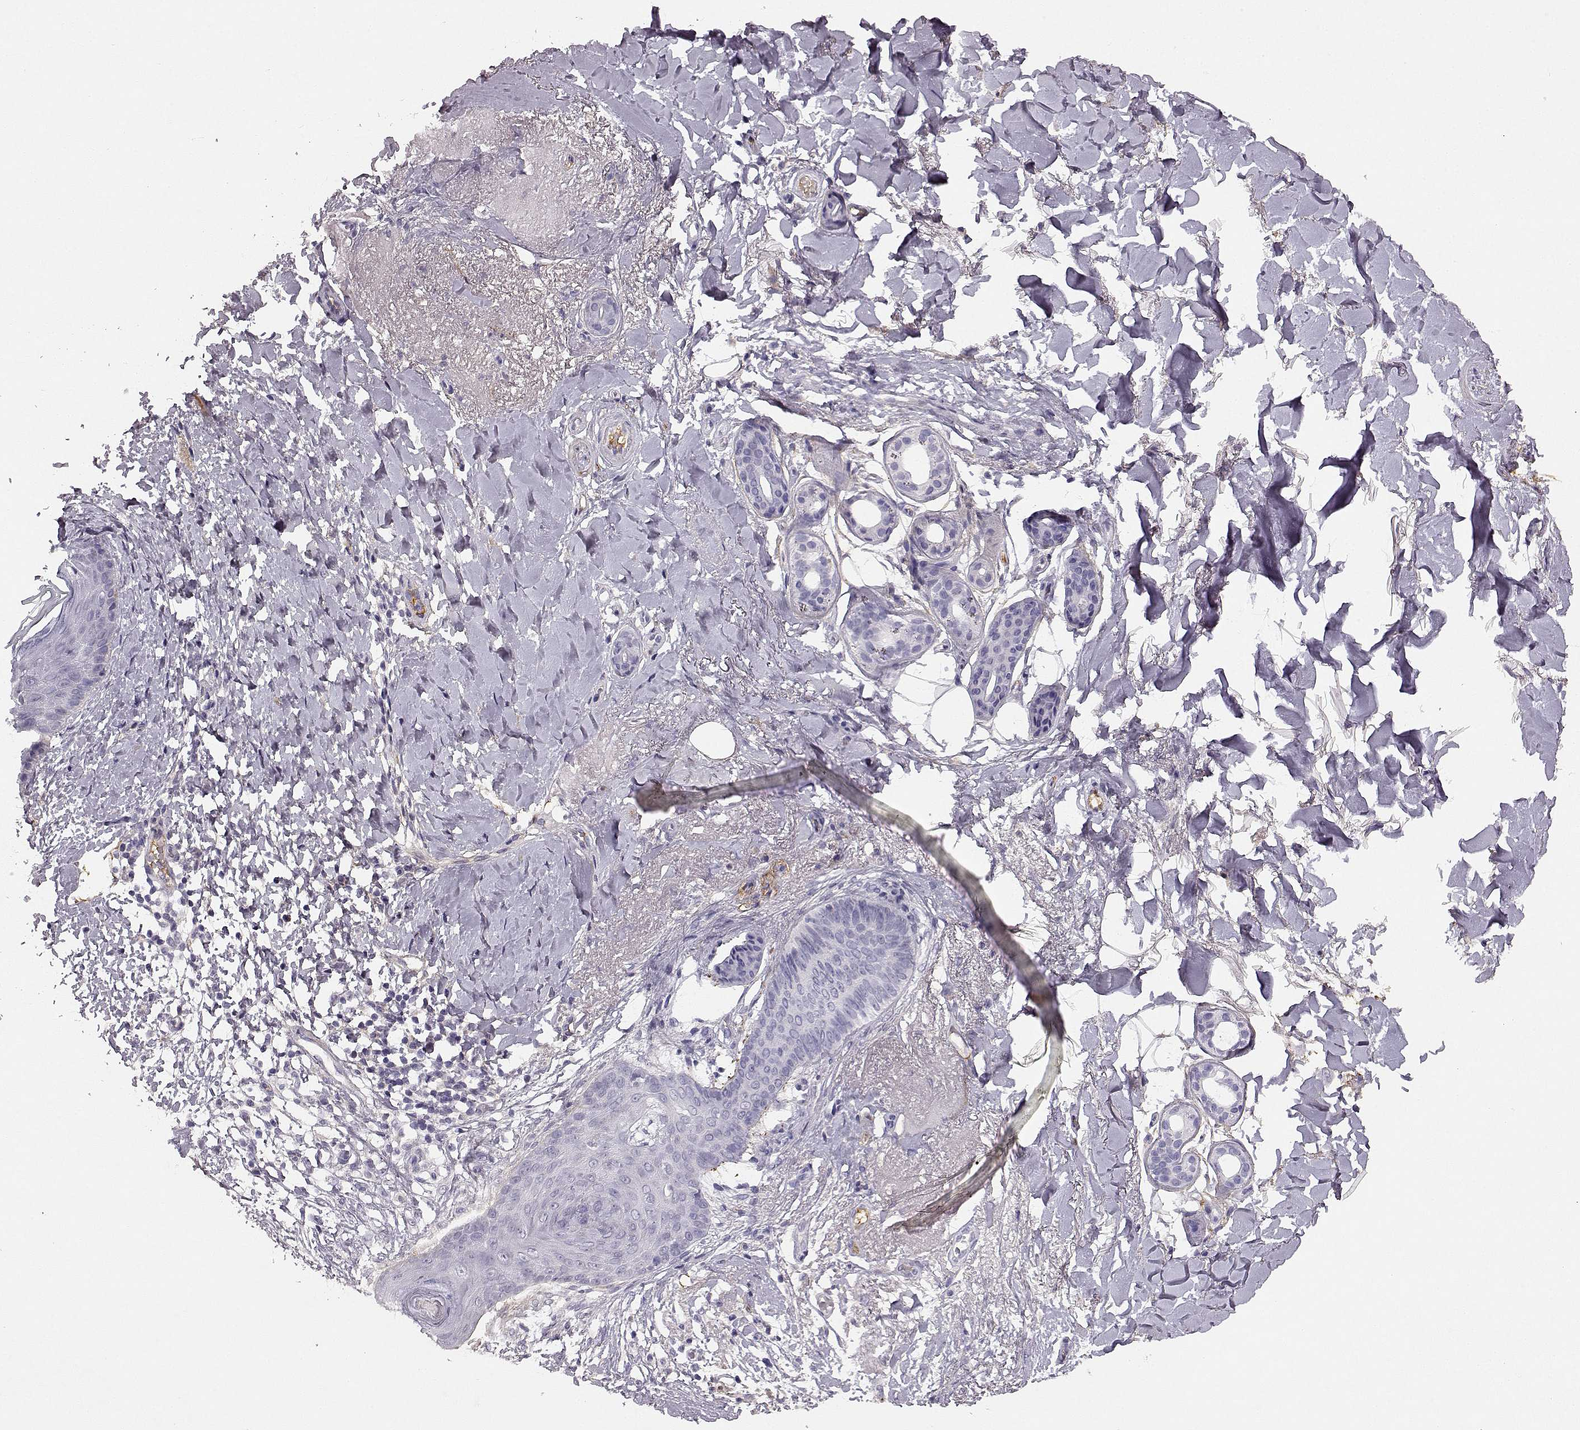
{"staining": {"intensity": "negative", "quantity": "none", "location": "none"}, "tissue": "skin cancer", "cell_type": "Tumor cells", "image_type": "cancer", "snomed": [{"axis": "morphology", "description": "Normal tissue, NOS"}, {"axis": "morphology", "description": "Basal cell carcinoma"}, {"axis": "topography", "description": "Skin"}], "caption": "Human skin cancer stained for a protein using IHC reveals no positivity in tumor cells.", "gene": "TRIM69", "patient": {"sex": "male", "age": 84}}